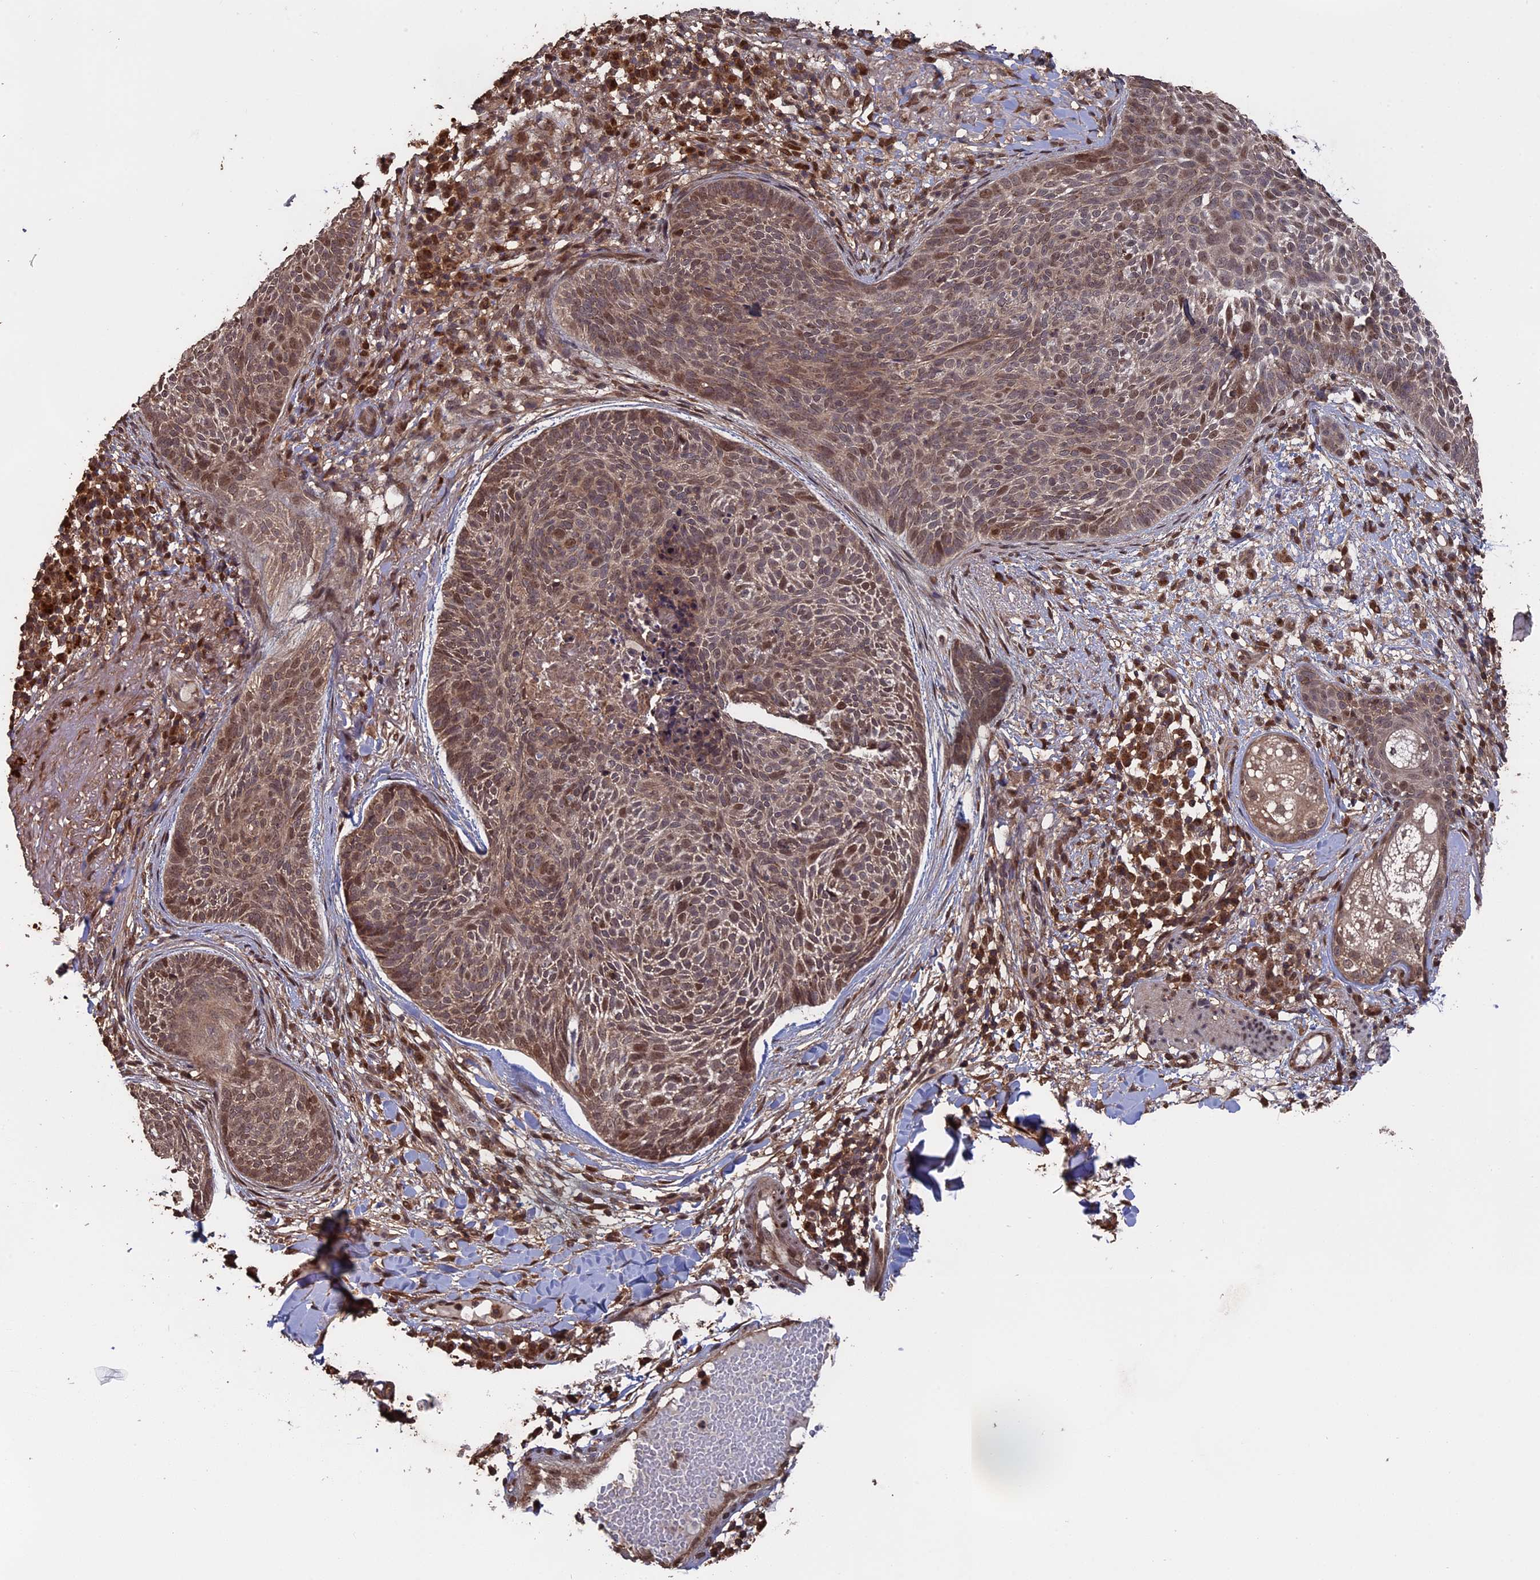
{"staining": {"intensity": "weak", "quantity": ">75%", "location": "nuclear"}, "tissue": "skin cancer", "cell_type": "Tumor cells", "image_type": "cancer", "snomed": [{"axis": "morphology", "description": "Basal cell carcinoma"}, {"axis": "topography", "description": "Skin"}], "caption": "Immunohistochemical staining of human skin cancer (basal cell carcinoma) reveals weak nuclear protein positivity in approximately >75% of tumor cells.", "gene": "MYBL2", "patient": {"sex": "male", "age": 85}}